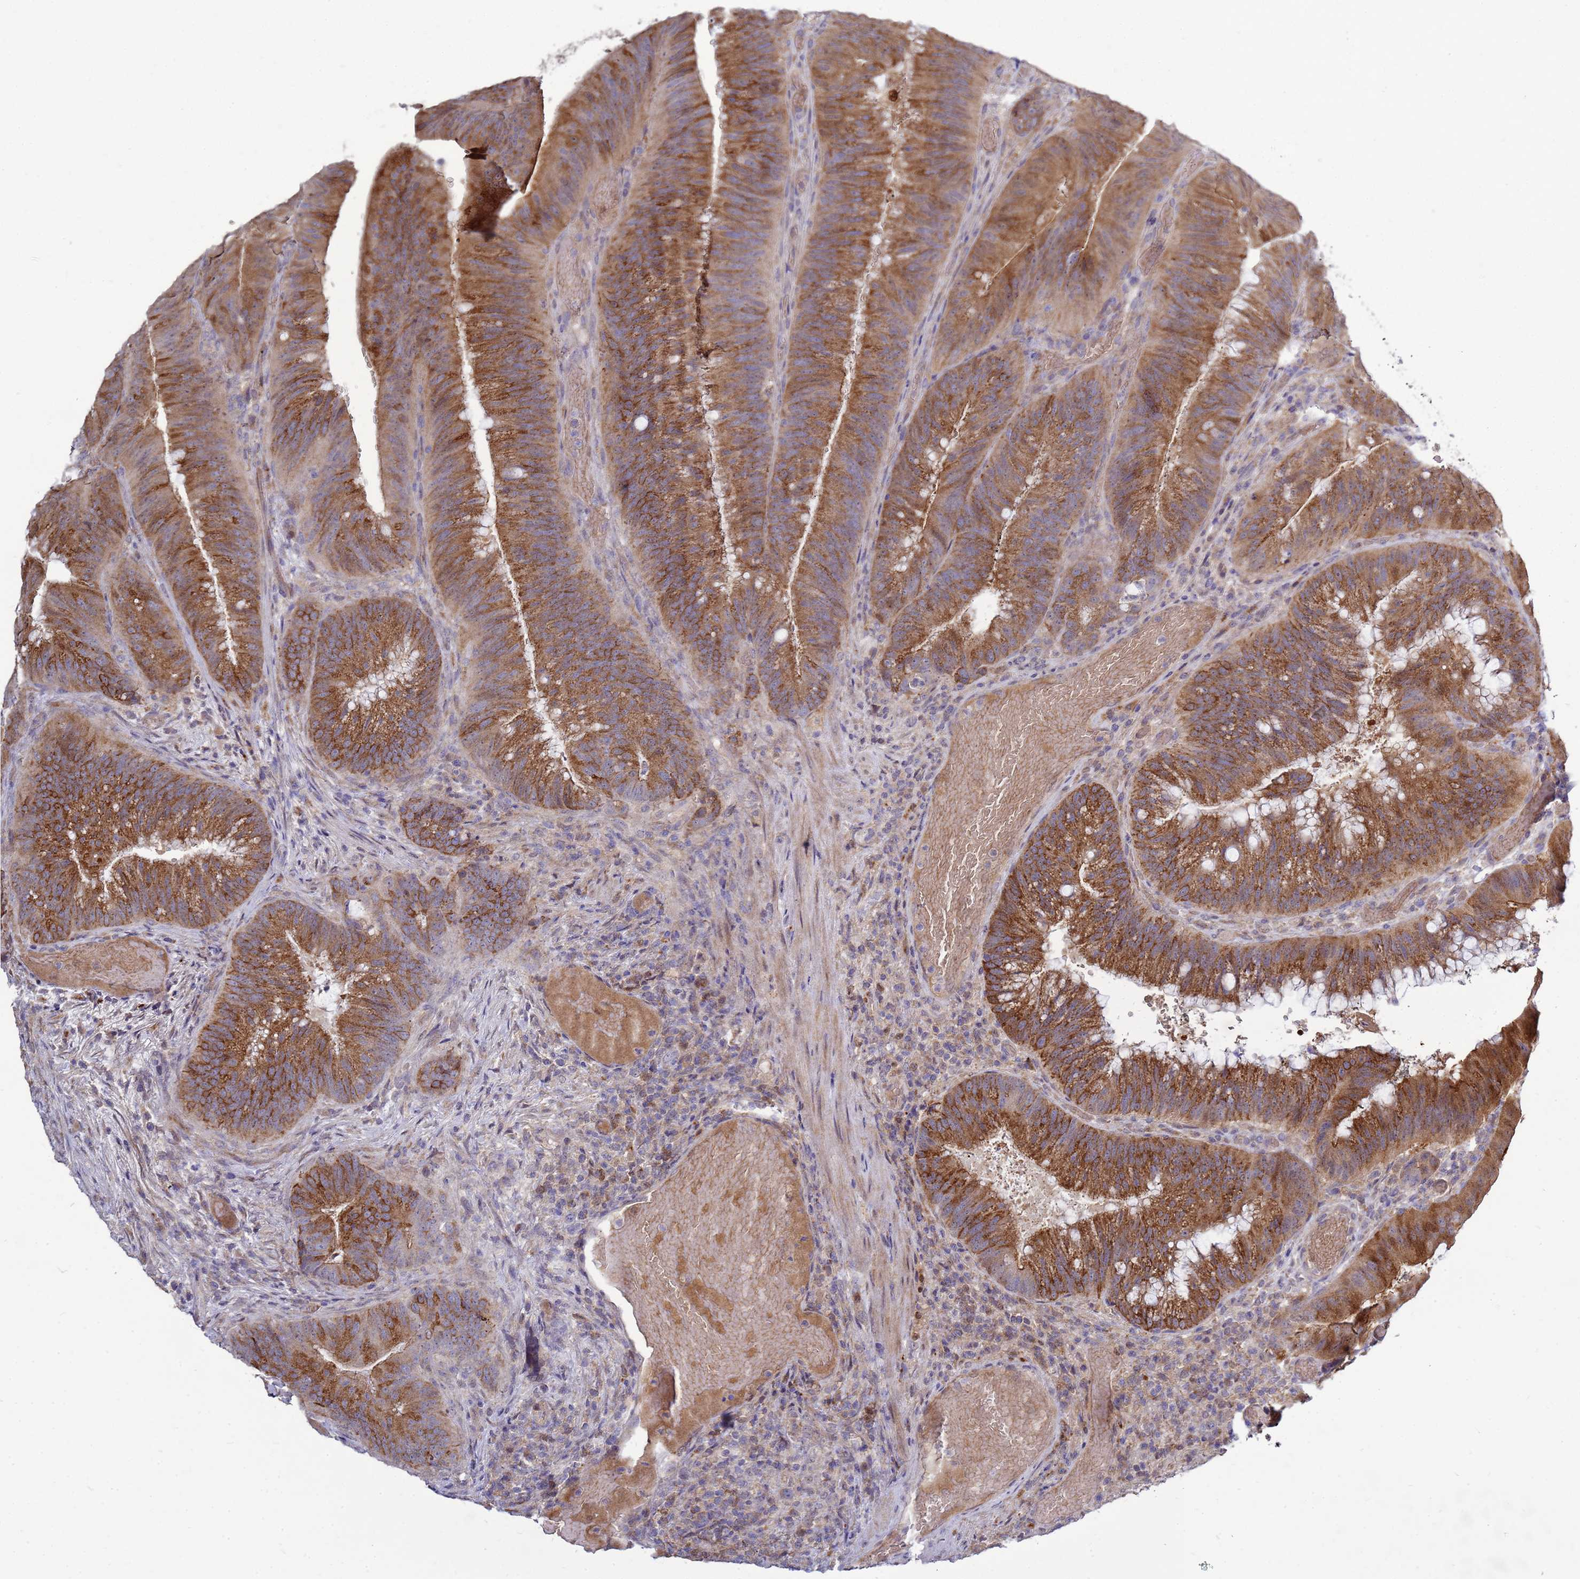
{"staining": {"intensity": "strong", "quantity": ">75%", "location": "cytoplasmic/membranous"}, "tissue": "colorectal cancer", "cell_type": "Tumor cells", "image_type": "cancer", "snomed": [{"axis": "morphology", "description": "Adenocarcinoma, NOS"}, {"axis": "topography", "description": "Colon"}], "caption": "A micrograph showing strong cytoplasmic/membranous staining in approximately >75% of tumor cells in colorectal cancer, as visualized by brown immunohistochemical staining.", "gene": "EIF4EBP3", "patient": {"sex": "female", "age": 43}}